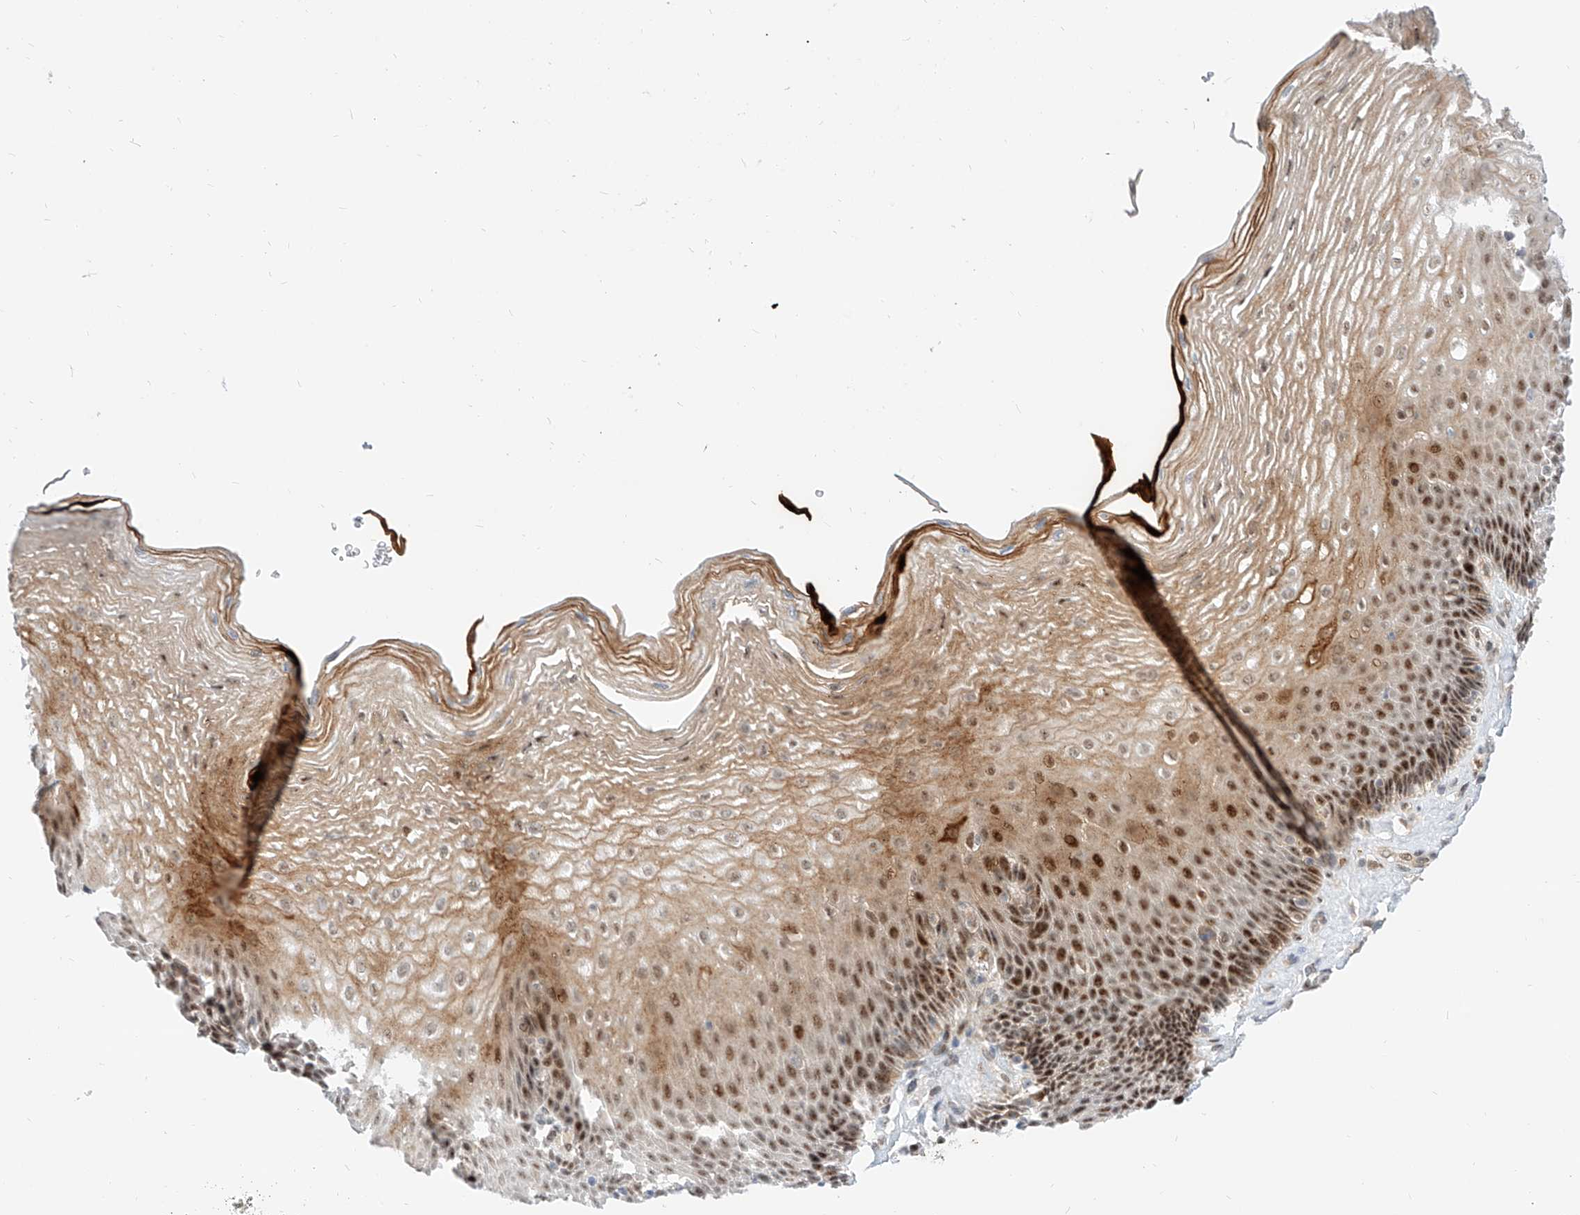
{"staining": {"intensity": "moderate", "quantity": ">75%", "location": "cytoplasmic/membranous,nuclear"}, "tissue": "esophagus", "cell_type": "Squamous epithelial cells", "image_type": "normal", "snomed": [{"axis": "morphology", "description": "Normal tissue, NOS"}, {"axis": "topography", "description": "Esophagus"}], "caption": "Immunohistochemistry (IHC) of benign esophagus reveals medium levels of moderate cytoplasmic/membranous,nuclear positivity in approximately >75% of squamous epithelial cells.", "gene": "CBX8", "patient": {"sex": "female", "age": 66}}